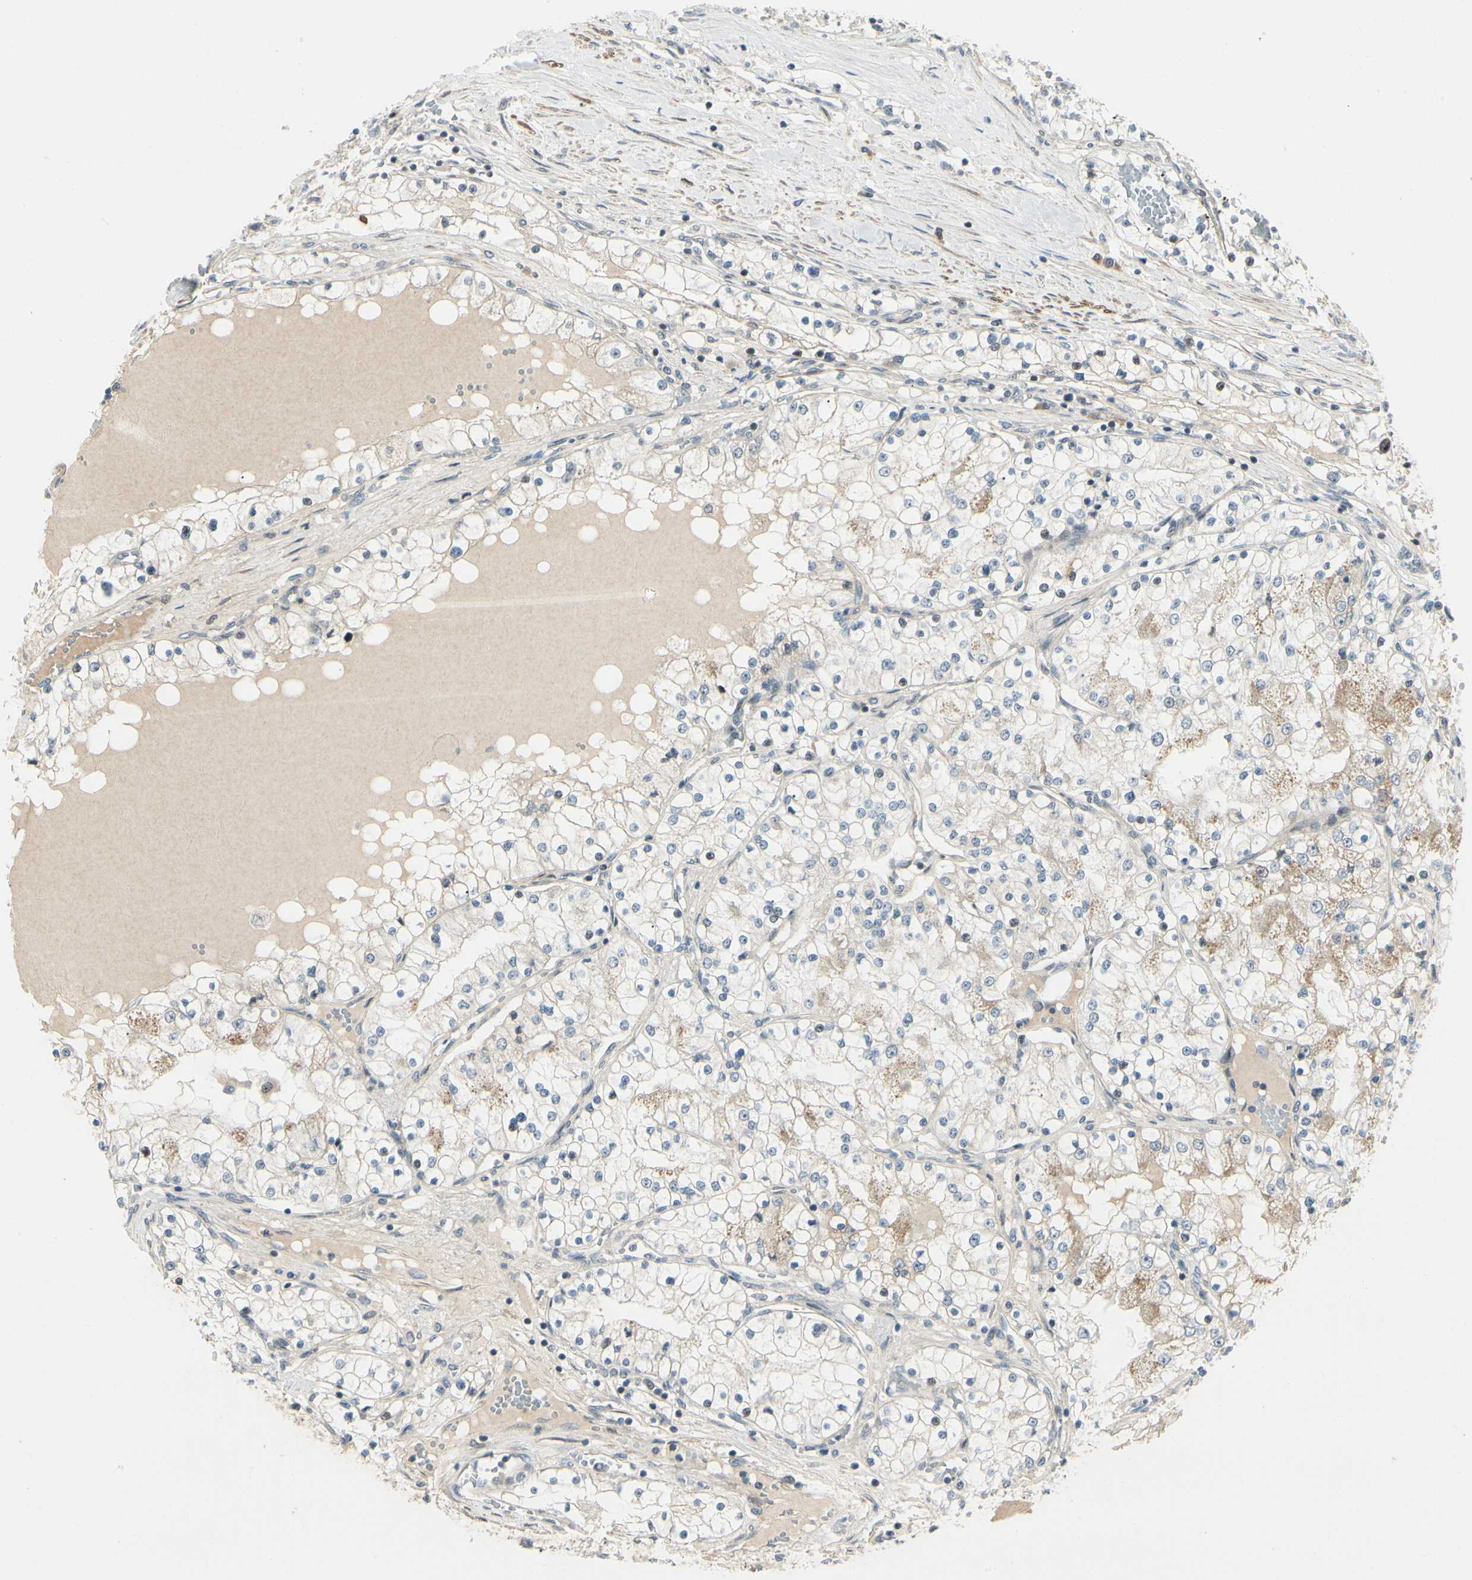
{"staining": {"intensity": "weak", "quantity": "<25%", "location": "cytoplasmic/membranous"}, "tissue": "renal cancer", "cell_type": "Tumor cells", "image_type": "cancer", "snomed": [{"axis": "morphology", "description": "Adenocarcinoma, NOS"}, {"axis": "topography", "description": "Kidney"}], "caption": "Tumor cells show no significant protein expression in renal cancer (adenocarcinoma). Brightfield microscopy of immunohistochemistry stained with DAB (brown) and hematoxylin (blue), captured at high magnification.", "gene": "P4HA3", "patient": {"sex": "male", "age": 68}}